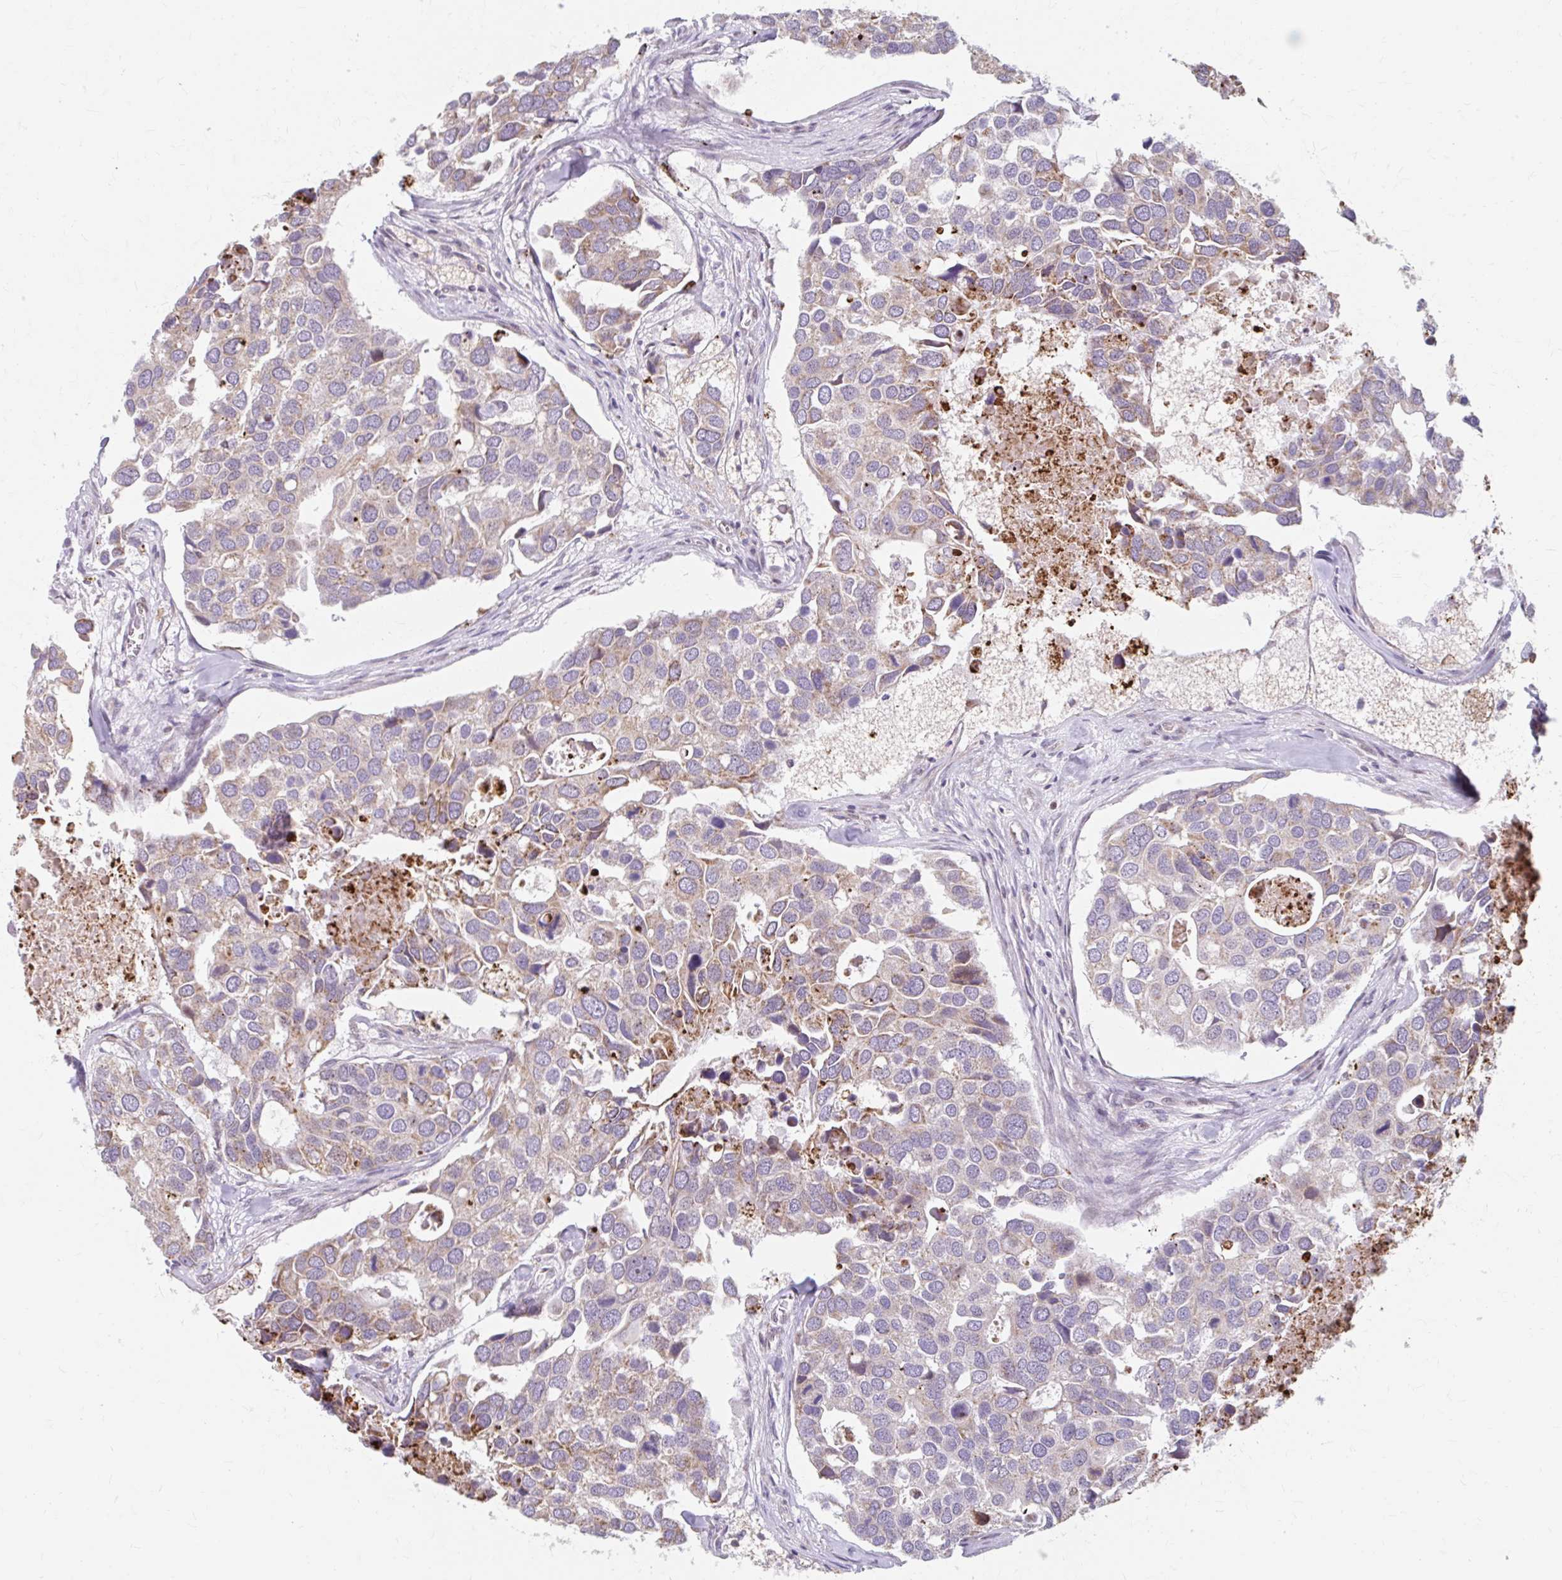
{"staining": {"intensity": "weak", "quantity": "25%-75%", "location": "cytoplasmic/membranous"}, "tissue": "breast cancer", "cell_type": "Tumor cells", "image_type": "cancer", "snomed": [{"axis": "morphology", "description": "Duct carcinoma"}, {"axis": "topography", "description": "Breast"}], "caption": "Protein analysis of breast cancer (infiltrating ductal carcinoma) tissue reveals weak cytoplasmic/membranous expression in approximately 25%-75% of tumor cells.", "gene": "BEAN1", "patient": {"sex": "female", "age": 83}}